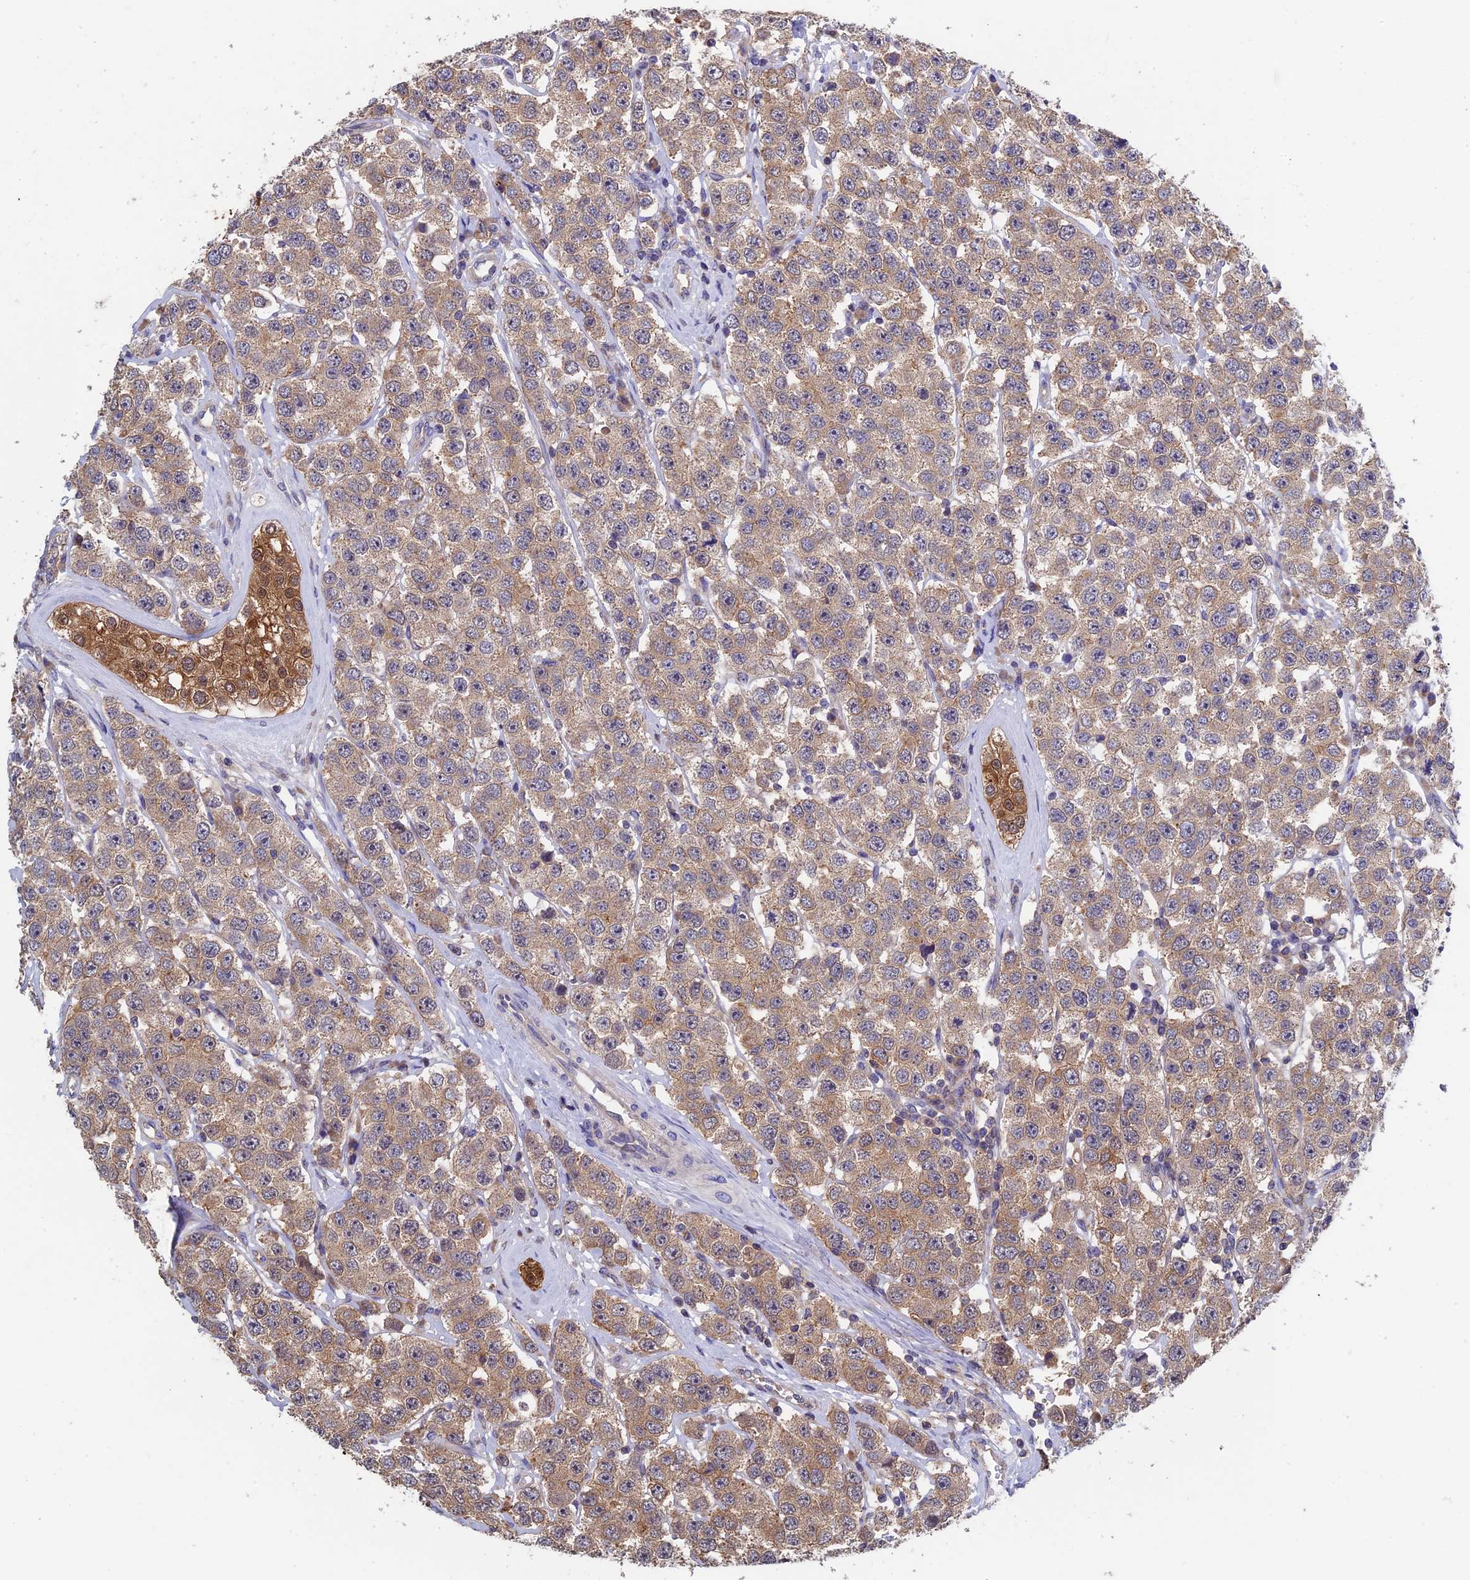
{"staining": {"intensity": "moderate", "quantity": ">75%", "location": "cytoplasmic/membranous"}, "tissue": "testis cancer", "cell_type": "Tumor cells", "image_type": "cancer", "snomed": [{"axis": "morphology", "description": "Seminoma, NOS"}, {"axis": "topography", "description": "Testis"}], "caption": "Testis seminoma tissue displays moderate cytoplasmic/membranous staining in approximately >75% of tumor cells, visualized by immunohistochemistry. (Stains: DAB in brown, nuclei in blue, Microscopy: brightfield microscopy at high magnification).", "gene": "LCMT1", "patient": {"sex": "male", "age": 28}}